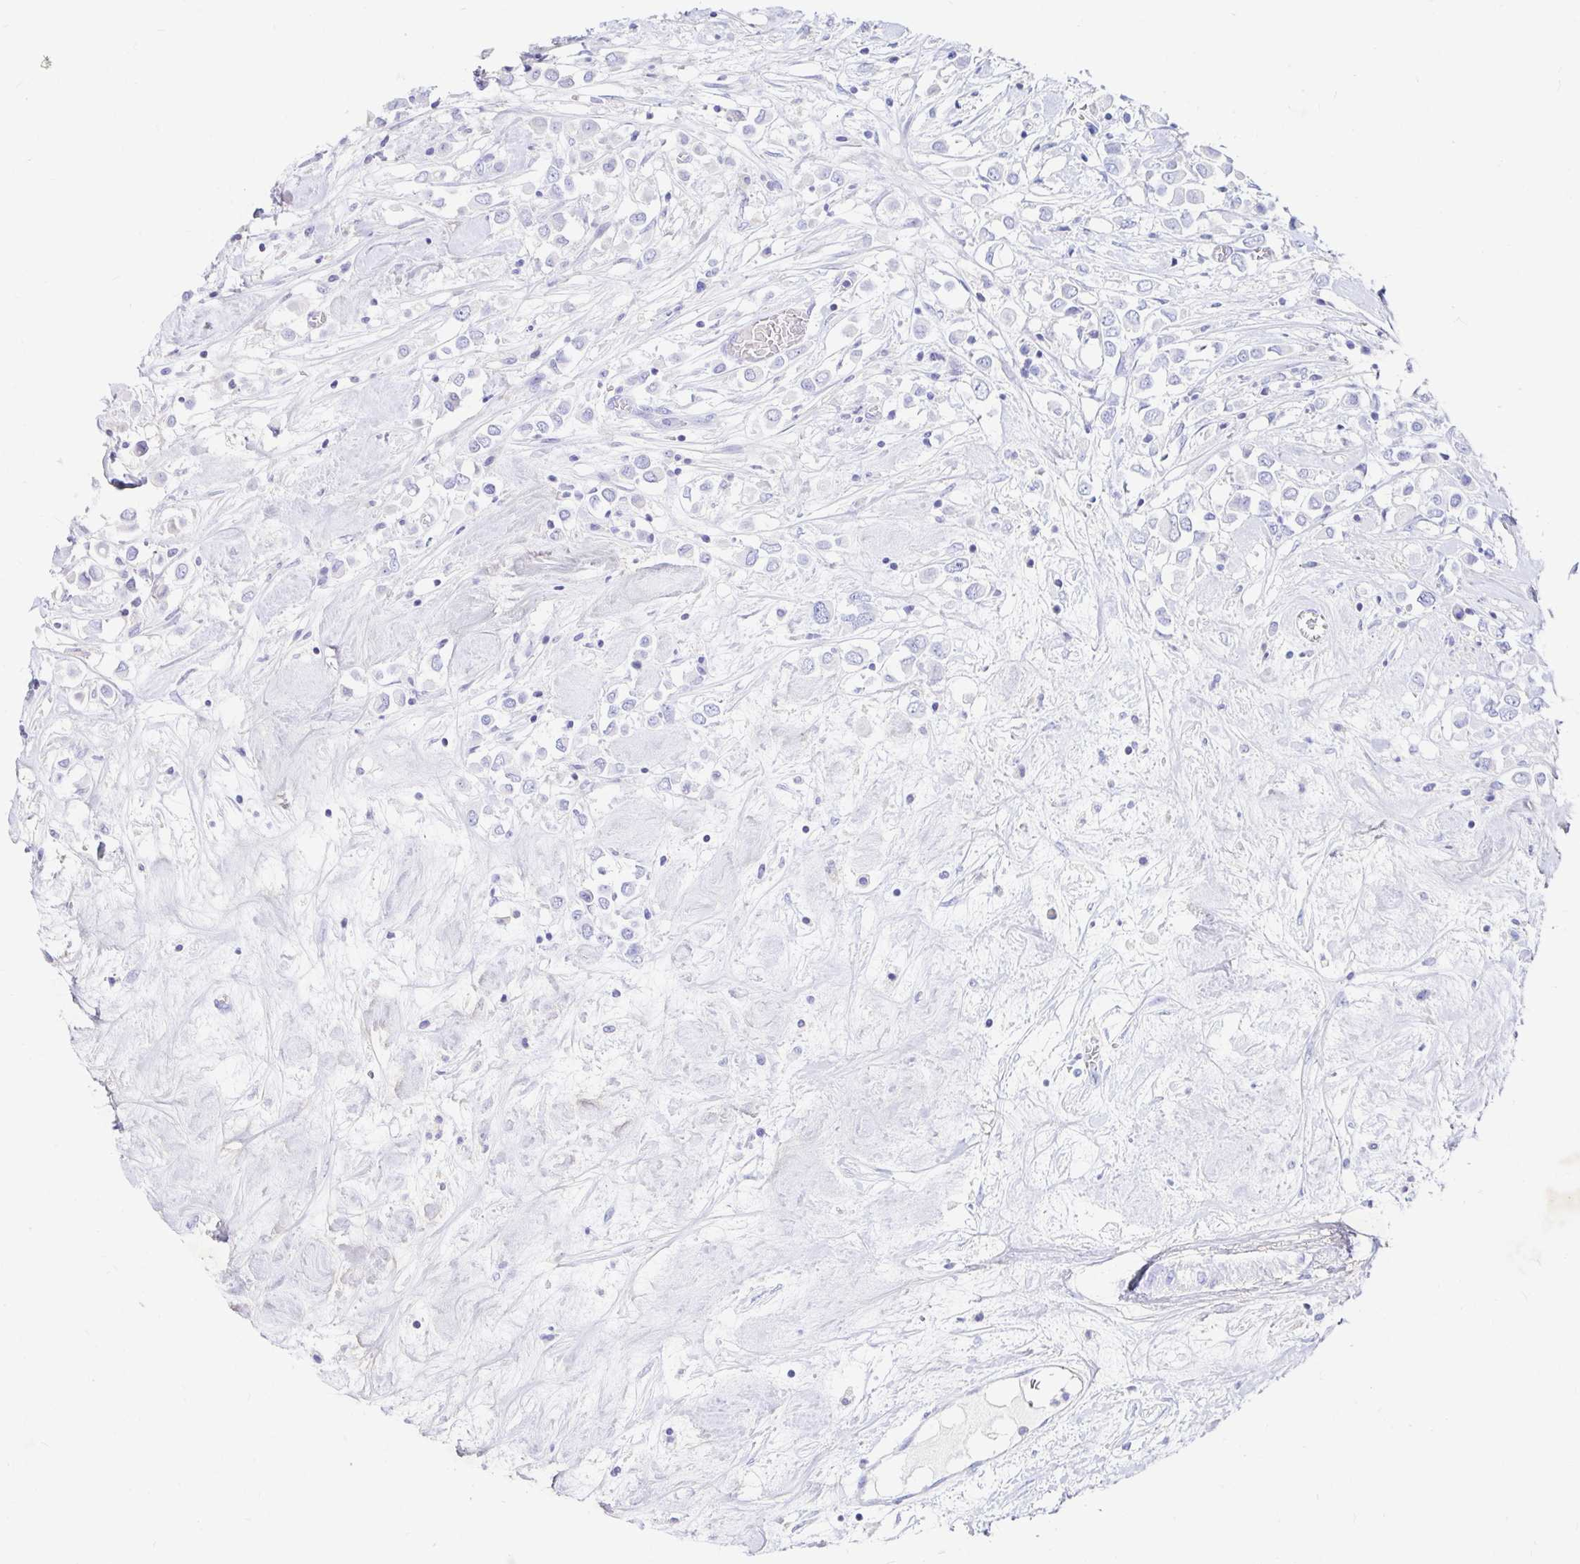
{"staining": {"intensity": "negative", "quantity": "none", "location": "none"}, "tissue": "breast cancer", "cell_type": "Tumor cells", "image_type": "cancer", "snomed": [{"axis": "morphology", "description": "Duct carcinoma"}, {"axis": "topography", "description": "Breast"}], "caption": "DAB (3,3'-diaminobenzidine) immunohistochemical staining of breast cancer displays no significant expression in tumor cells.", "gene": "NR2E1", "patient": {"sex": "female", "age": 61}}